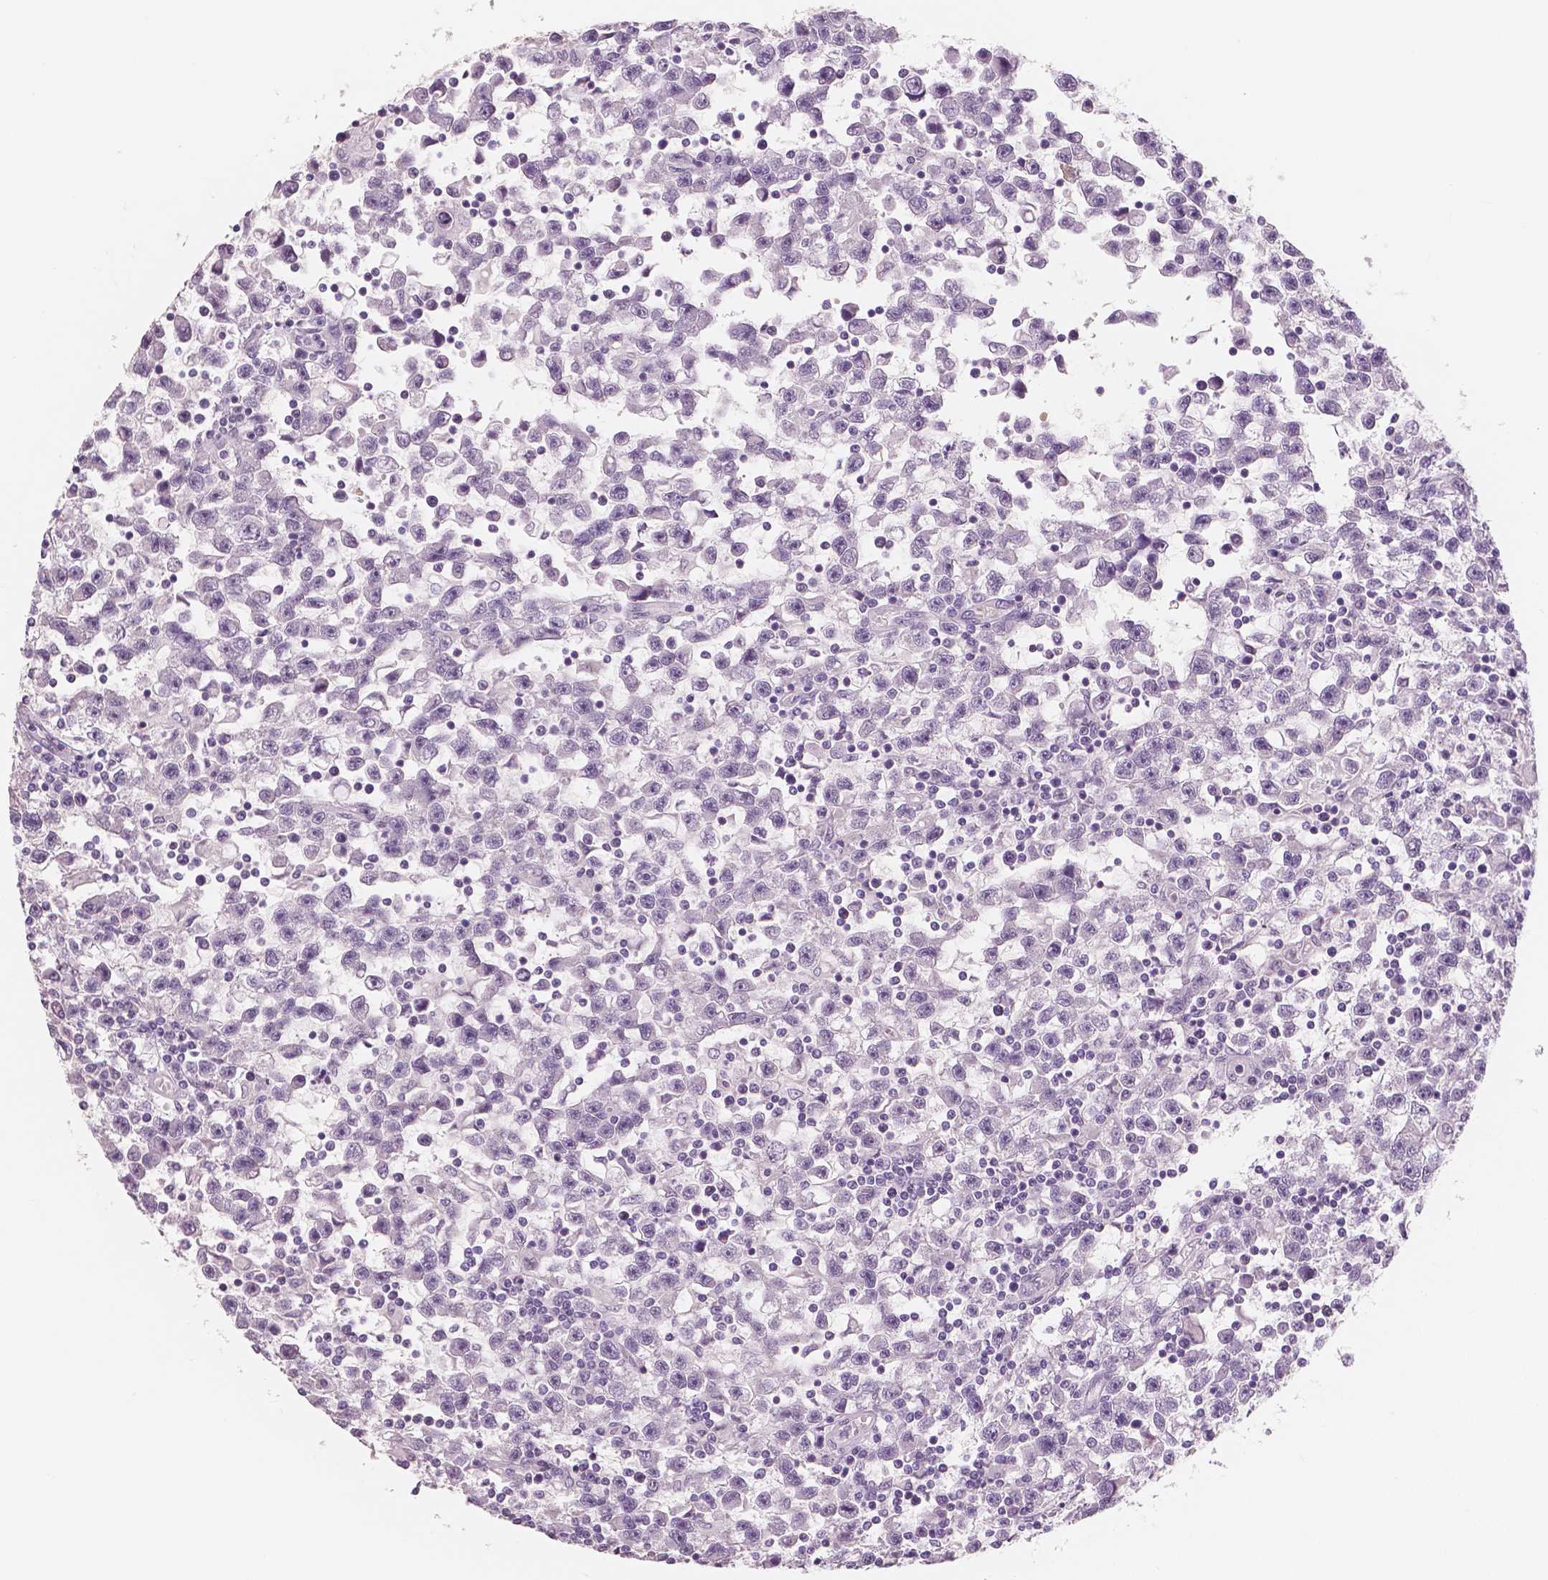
{"staining": {"intensity": "negative", "quantity": "none", "location": "none"}, "tissue": "testis cancer", "cell_type": "Tumor cells", "image_type": "cancer", "snomed": [{"axis": "morphology", "description": "Seminoma, NOS"}, {"axis": "topography", "description": "Testis"}], "caption": "A high-resolution micrograph shows immunohistochemistry (IHC) staining of testis cancer (seminoma), which exhibits no significant staining in tumor cells.", "gene": "NECAB1", "patient": {"sex": "male", "age": 31}}